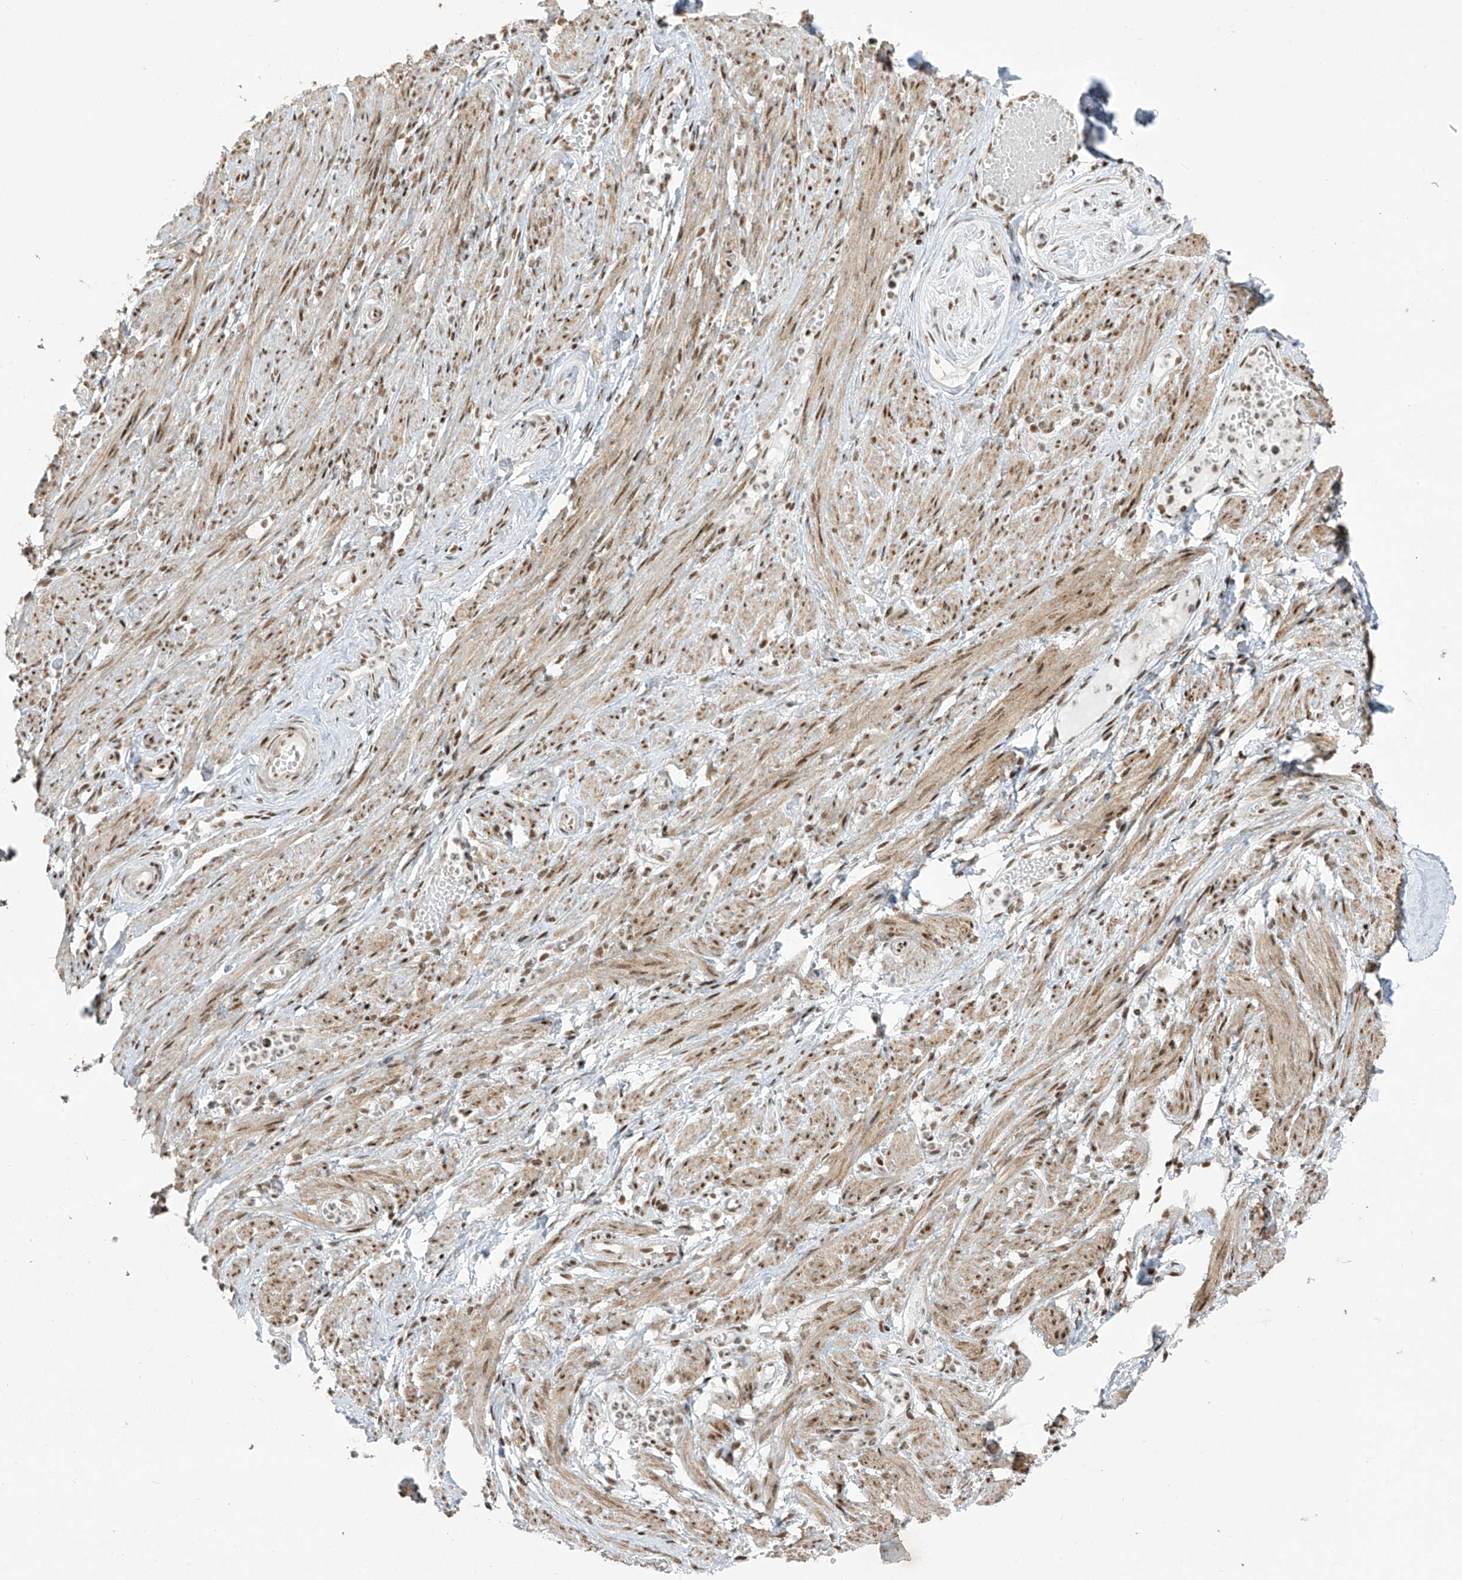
{"staining": {"intensity": "moderate", "quantity": ">75%", "location": "nuclear"}, "tissue": "adipose tissue", "cell_type": "Adipocytes", "image_type": "normal", "snomed": [{"axis": "morphology", "description": "Normal tissue, NOS"}, {"axis": "topography", "description": "Smooth muscle"}, {"axis": "topography", "description": "Peripheral nerve tissue"}], "caption": "Approximately >75% of adipocytes in unremarkable human adipose tissue demonstrate moderate nuclear protein expression as visualized by brown immunohistochemical staining.", "gene": "MS4A6A", "patient": {"sex": "female", "age": 39}}